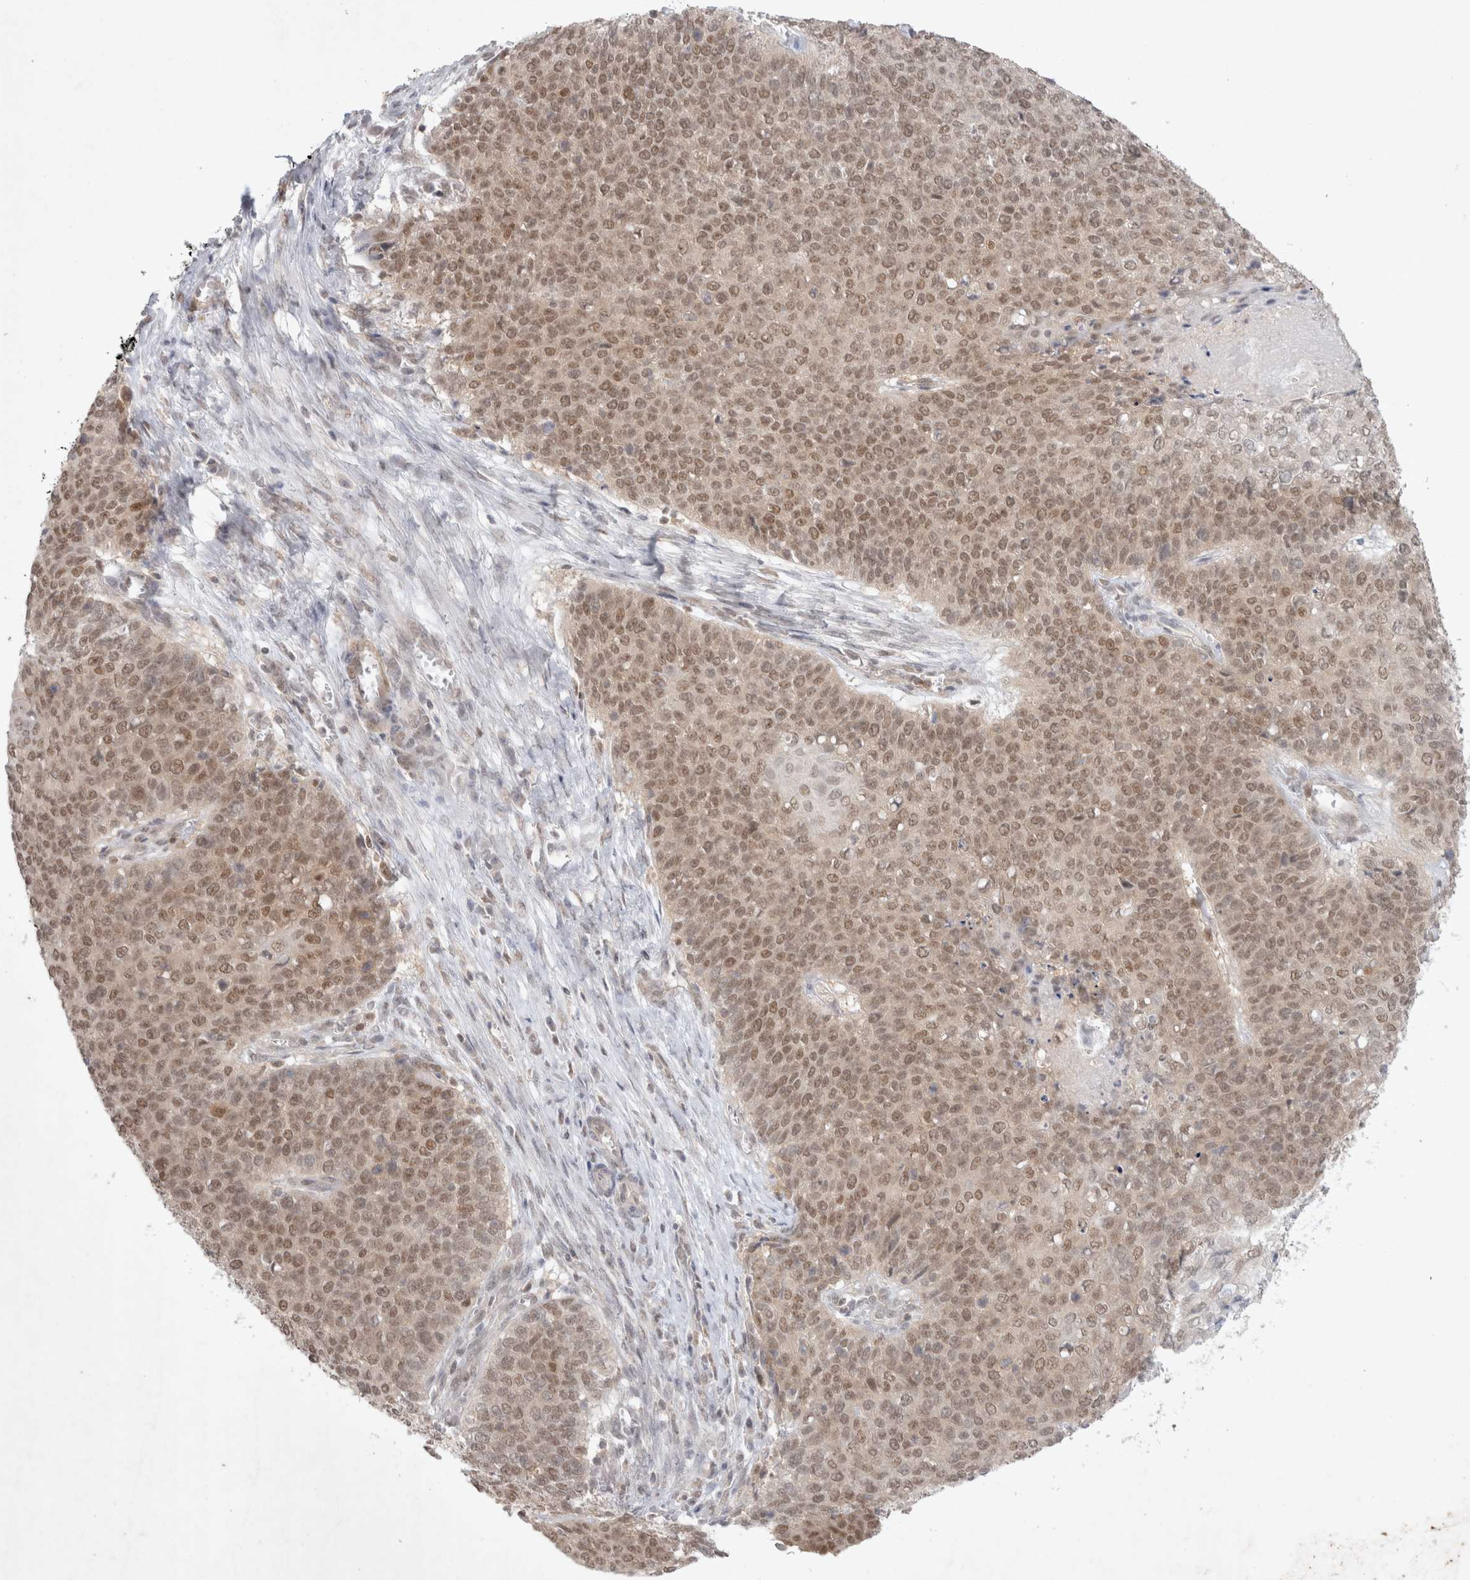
{"staining": {"intensity": "moderate", "quantity": ">75%", "location": "nuclear"}, "tissue": "cervical cancer", "cell_type": "Tumor cells", "image_type": "cancer", "snomed": [{"axis": "morphology", "description": "Squamous cell carcinoma, NOS"}, {"axis": "topography", "description": "Cervix"}], "caption": "Moderate nuclear protein positivity is appreciated in about >75% of tumor cells in cervical squamous cell carcinoma.", "gene": "FBXO42", "patient": {"sex": "female", "age": 39}}